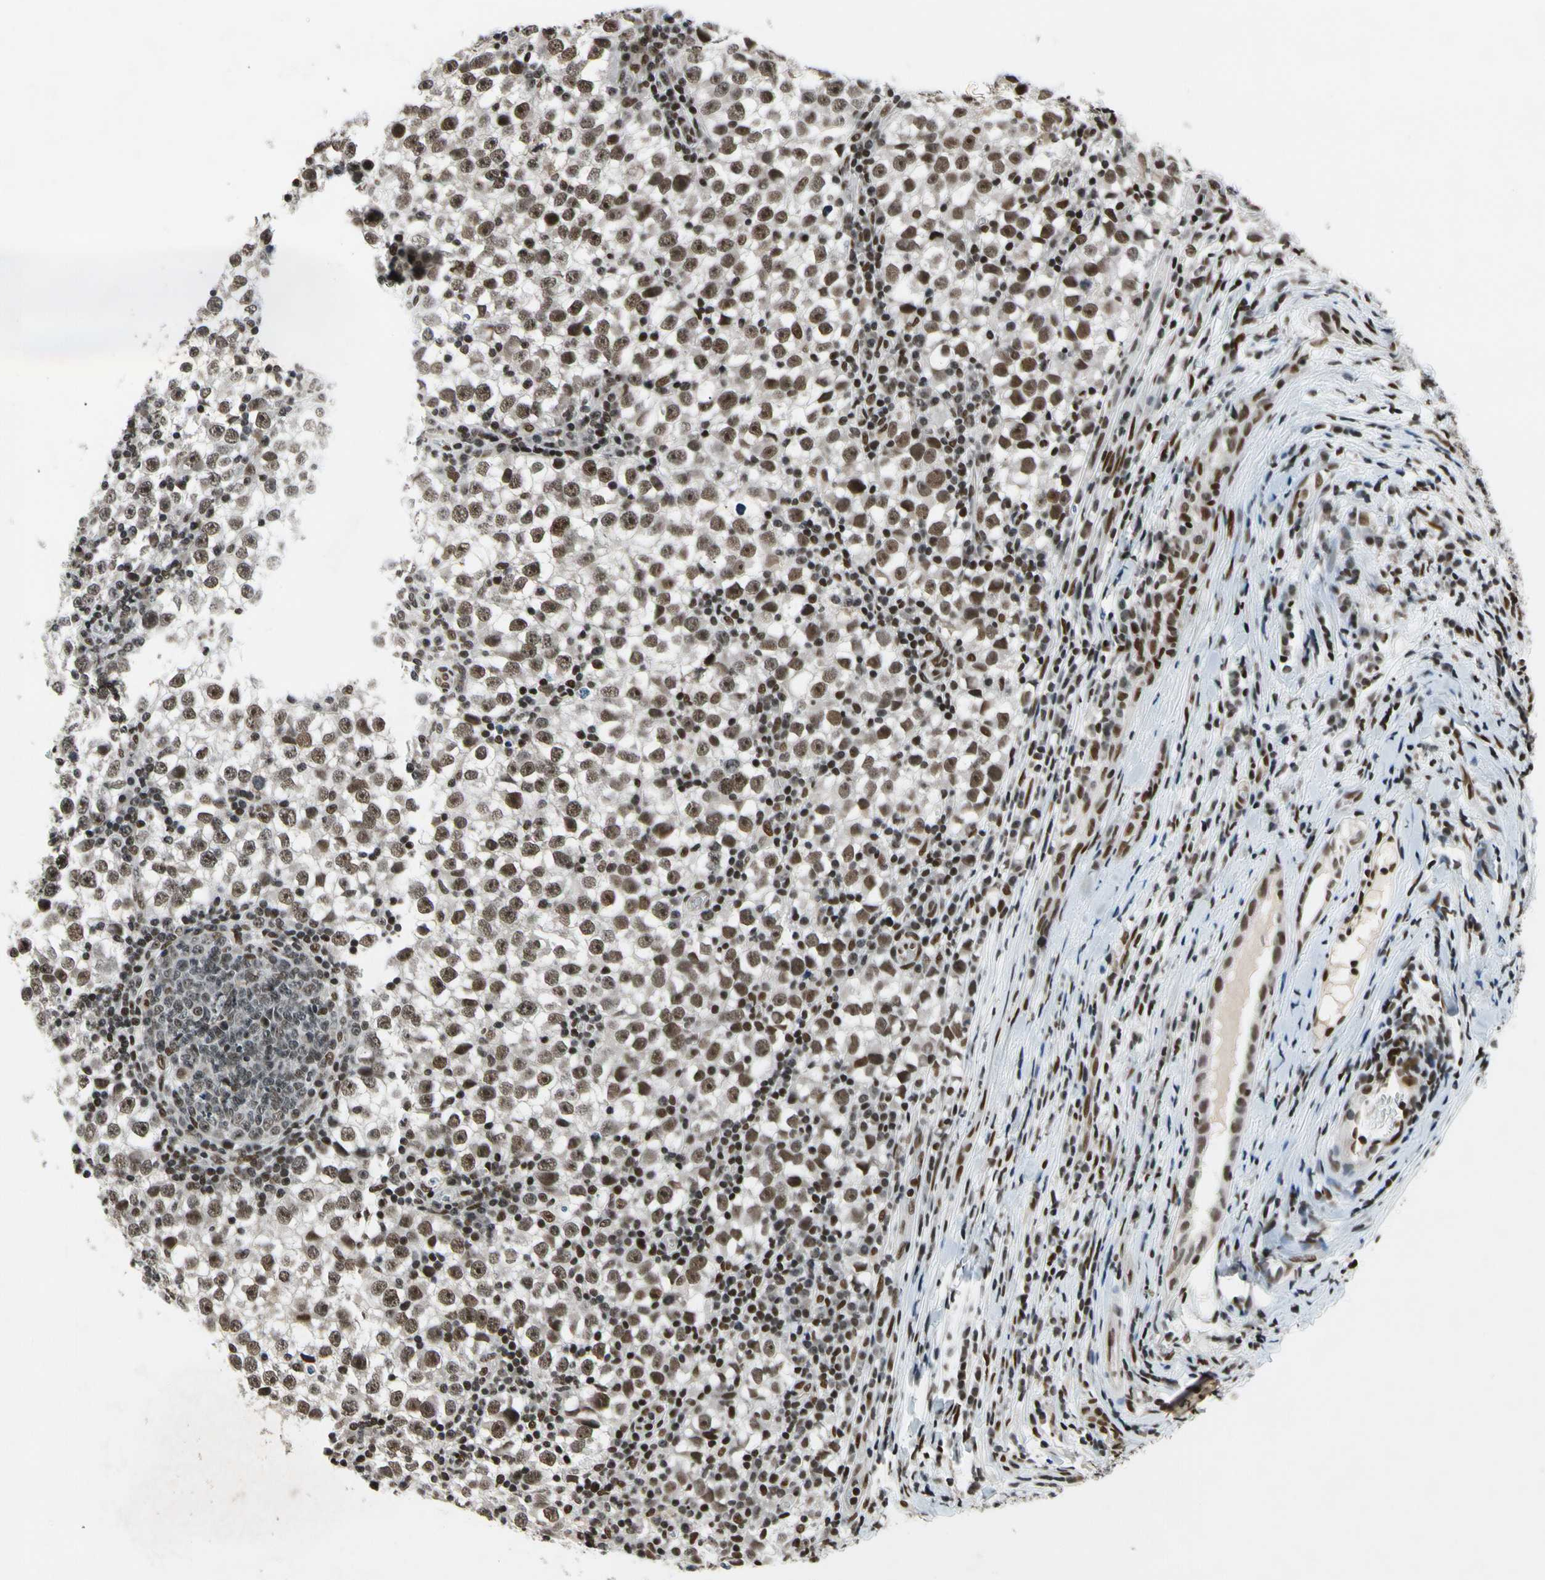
{"staining": {"intensity": "strong", "quantity": ">75%", "location": "nuclear"}, "tissue": "testis cancer", "cell_type": "Tumor cells", "image_type": "cancer", "snomed": [{"axis": "morphology", "description": "Seminoma, NOS"}, {"axis": "topography", "description": "Testis"}], "caption": "Testis cancer (seminoma) stained with a brown dye demonstrates strong nuclear positive positivity in approximately >75% of tumor cells.", "gene": "RECQL", "patient": {"sex": "male", "age": 65}}